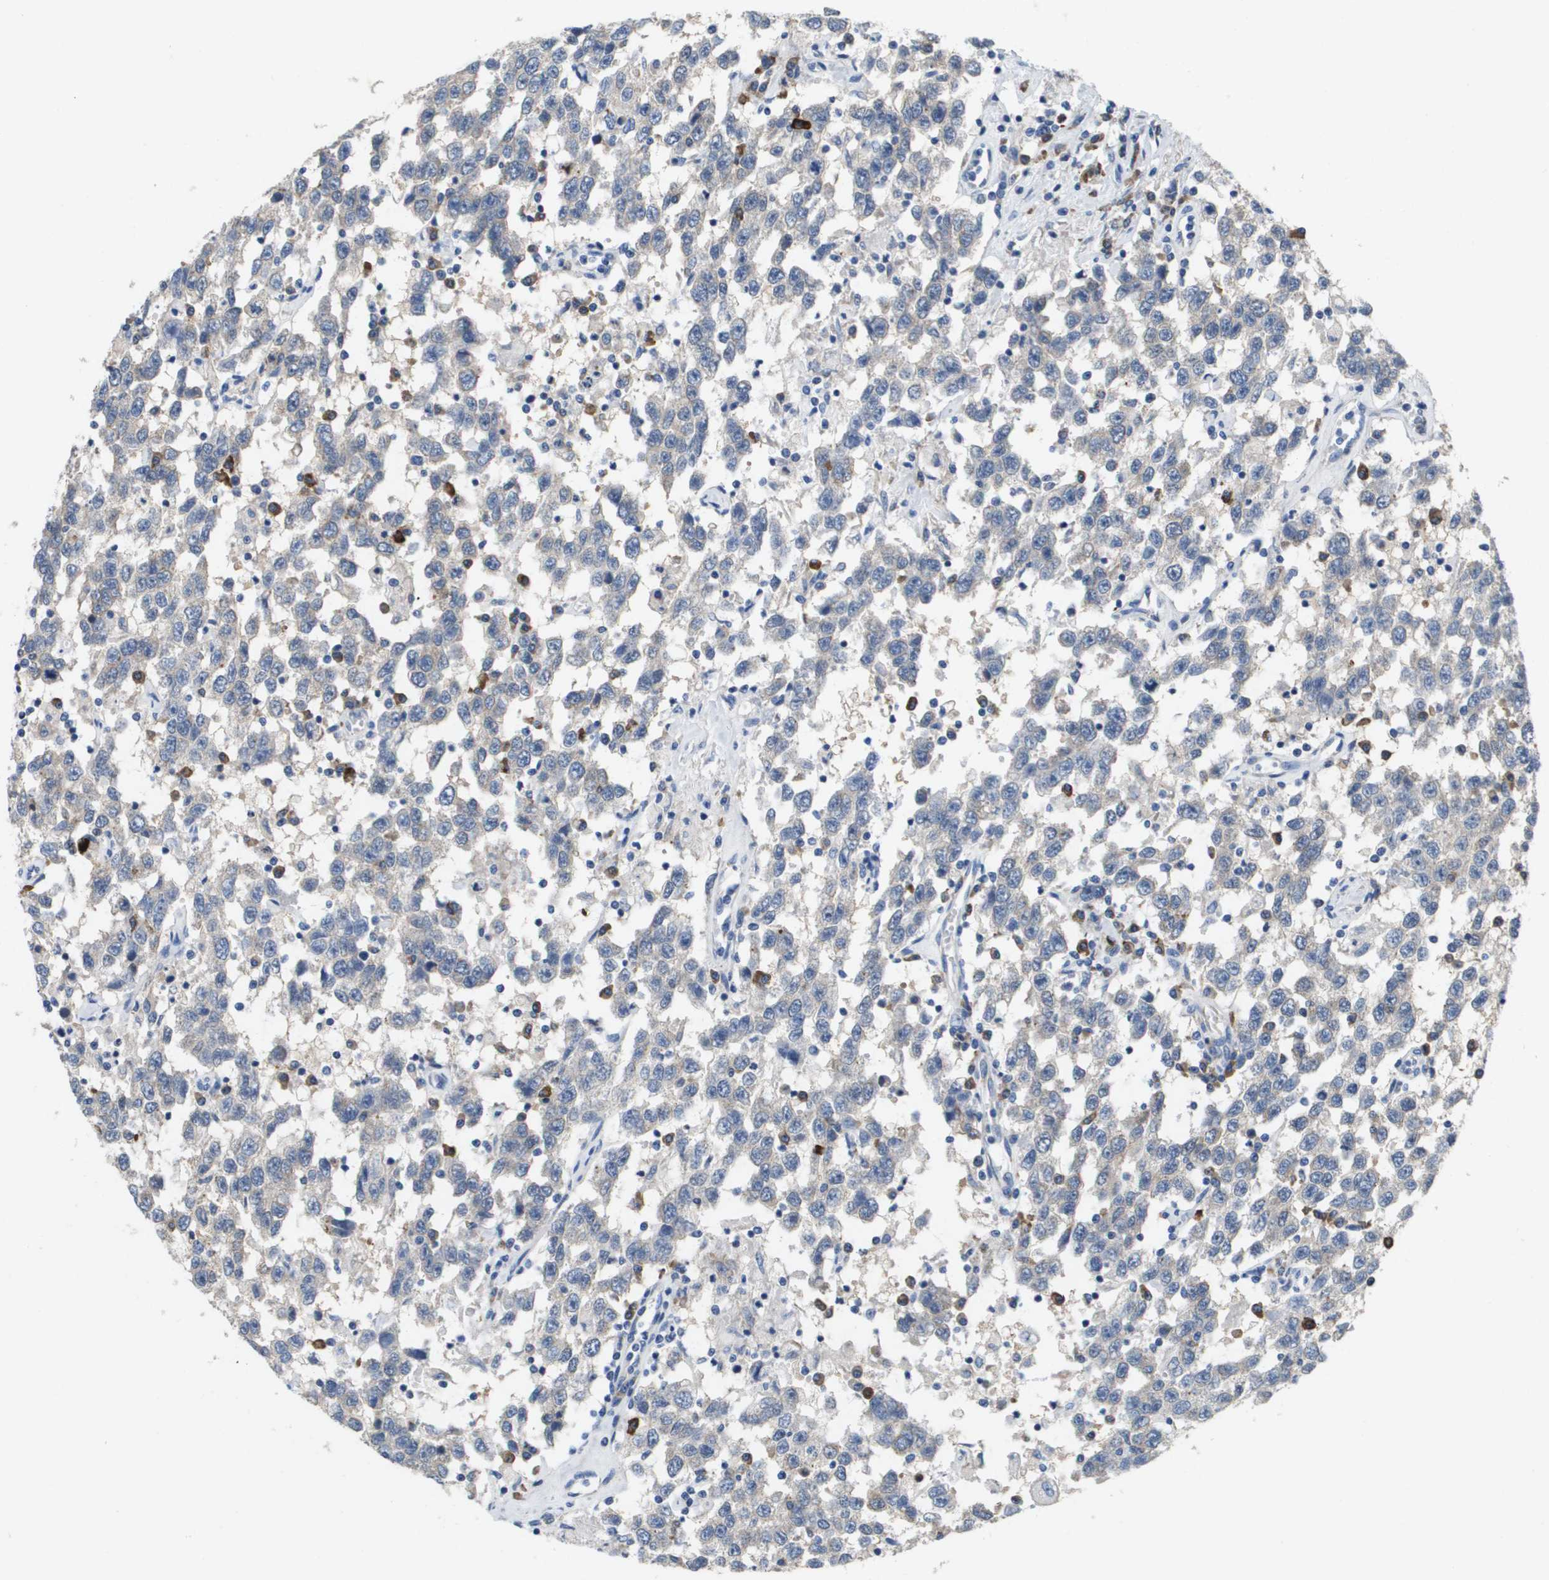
{"staining": {"intensity": "negative", "quantity": "none", "location": "none"}, "tissue": "testis cancer", "cell_type": "Tumor cells", "image_type": "cancer", "snomed": [{"axis": "morphology", "description": "Seminoma, NOS"}, {"axis": "topography", "description": "Testis"}], "caption": "IHC photomicrograph of neoplastic tissue: testis seminoma stained with DAB demonstrates no significant protein positivity in tumor cells.", "gene": "CD3G", "patient": {"sex": "male", "age": 41}}